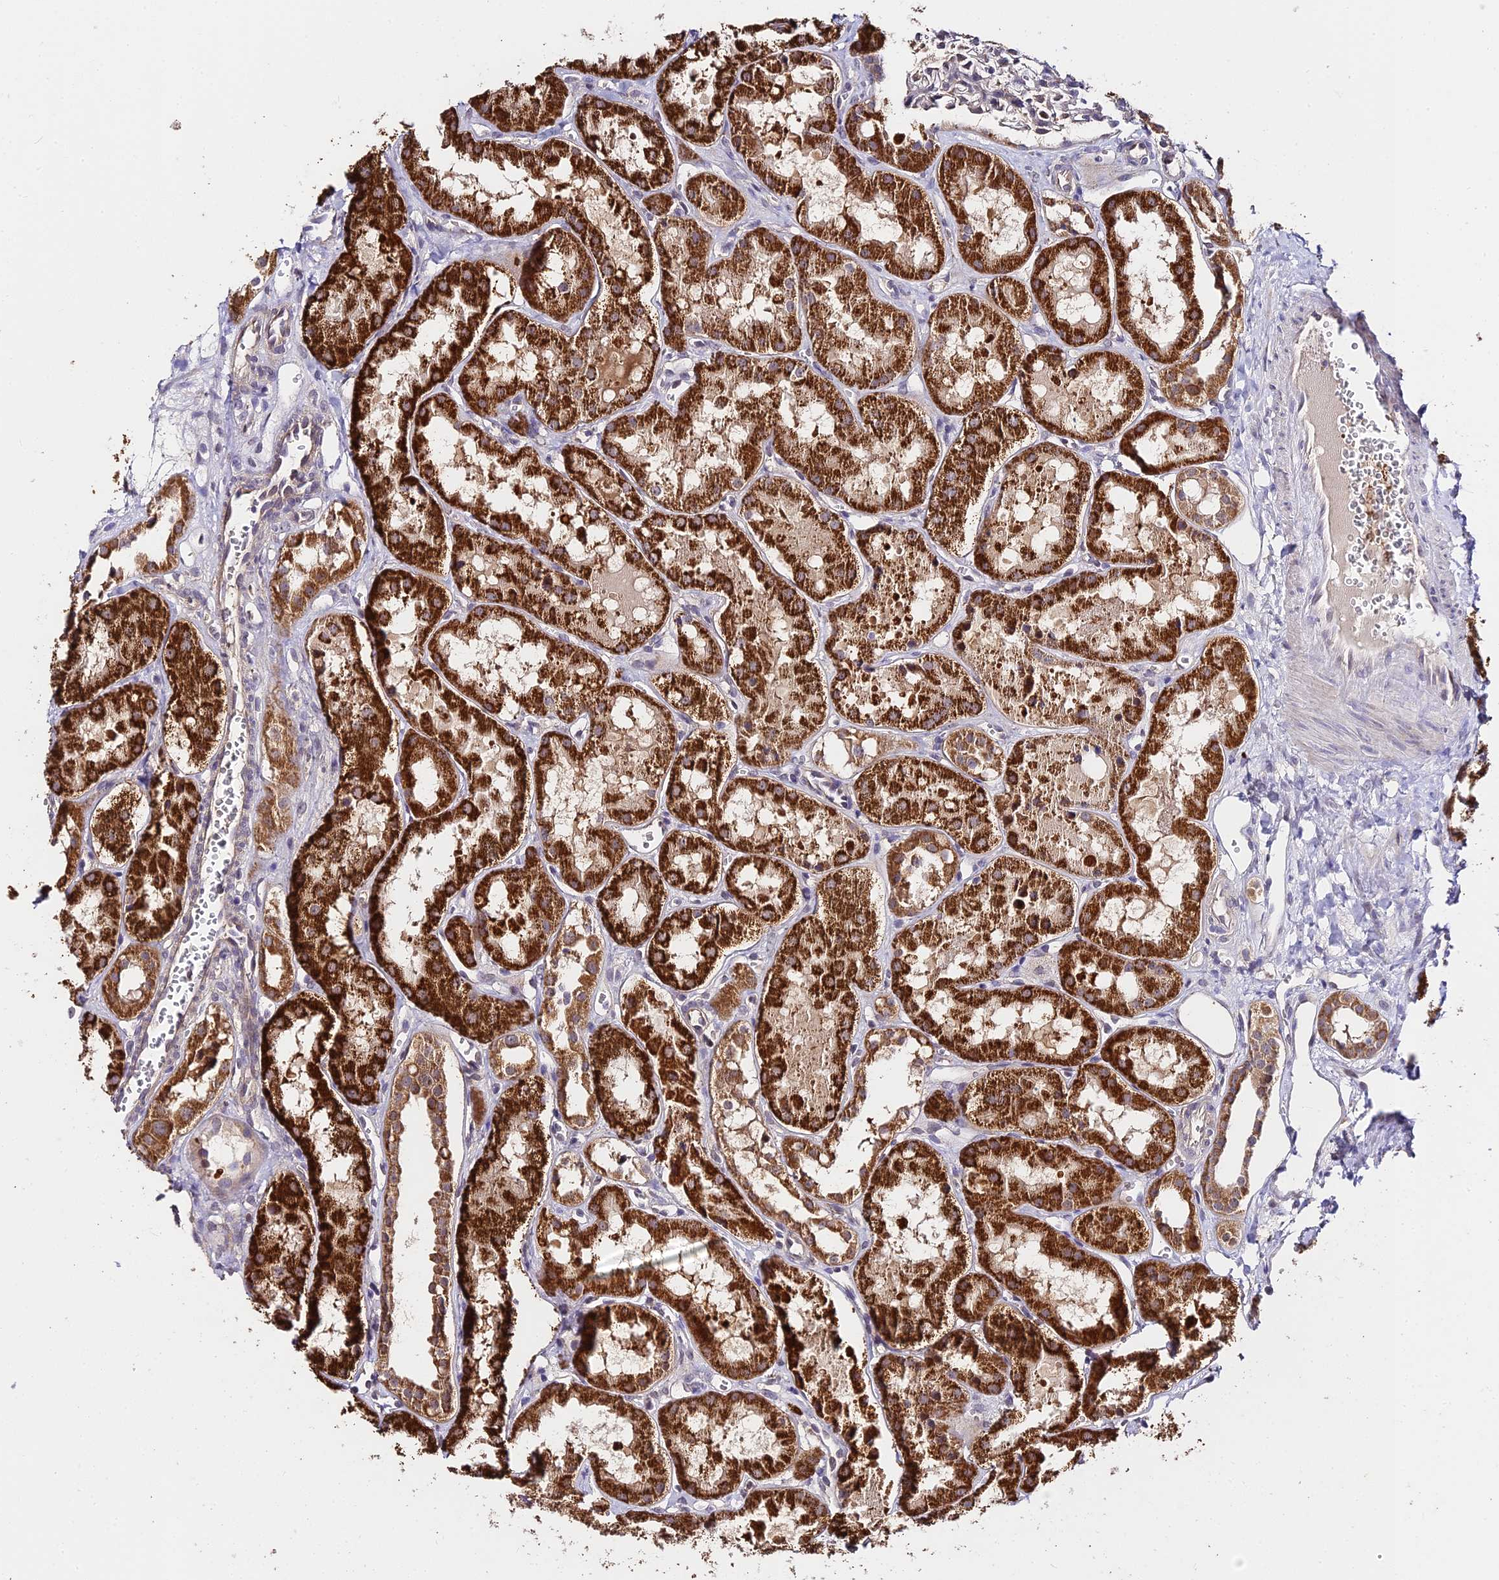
{"staining": {"intensity": "weak", "quantity": "<25%", "location": "cytoplasmic/membranous"}, "tissue": "kidney", "cell_type": "Cells in glomeruli", "image_type": "normal", "snomed": [{"axis": "morphology", "description": "Normal tissue, NOS"}, {"axis": "topography", "description": "Kidney"}], "caption": "Cells in glomeruli are negative for protein expression in benign human kidney. (DAB (3,3'-diaminobenzidine) immunohistochemistry (IHC), high magnification).", "gene": "C3orf20", "patient": {"sex": "male", "age": 16}}